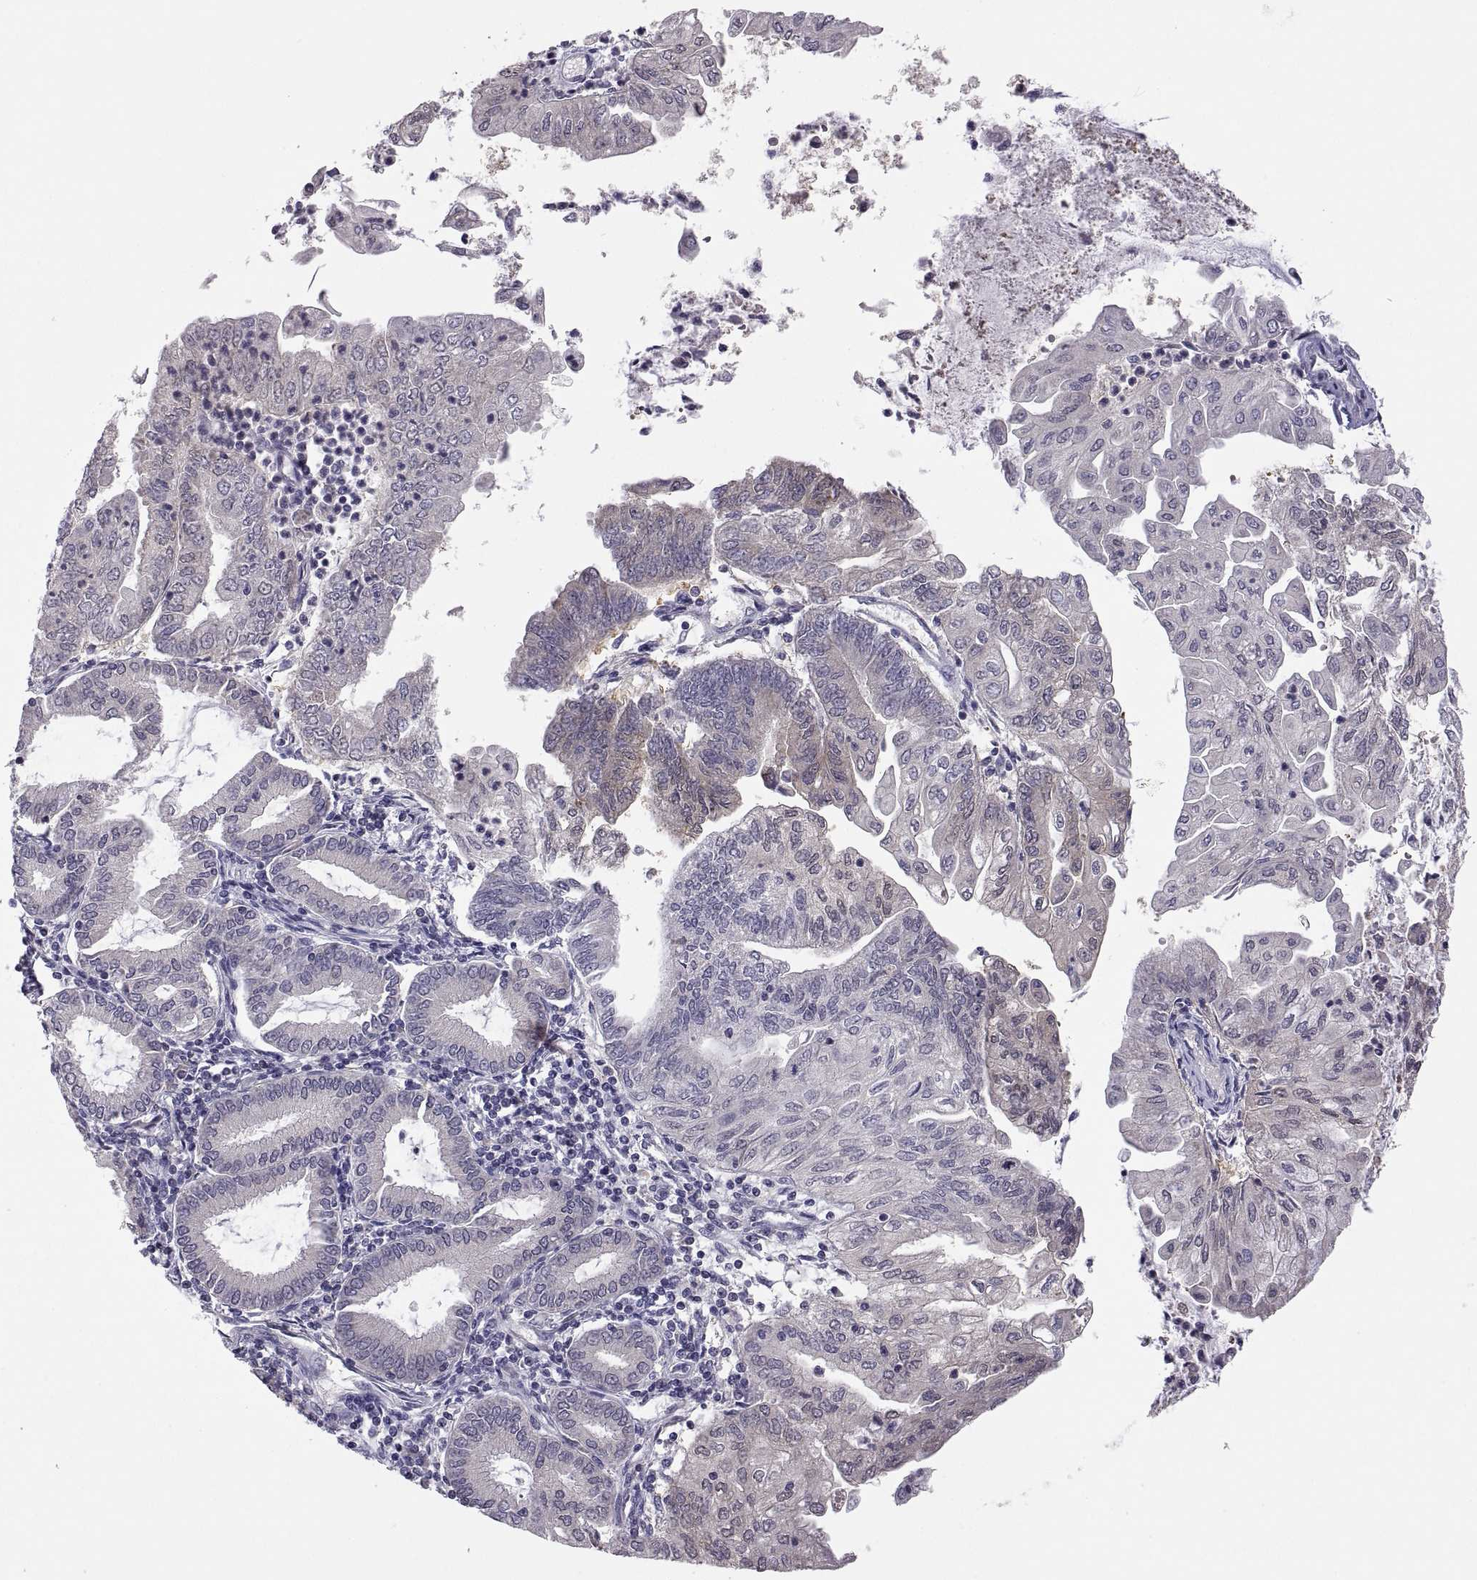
{"staining": {"intensity": "negative", "quantity": "none", "location": "none"}, "tissue": "endometrial cancer", "cell_type": "Tumor cells", "image_type": "cancer", "snomed": [{"axis": "morphology", "description": "Adenocarcinoma, NOS"}, {"axis": "topography", "description": "Endometrium"}], "caption": "Immunohistochemistry (IHC) histopathology image of human adenocarcinoma (endometrial) stained for a protein (brown), which exhibits no positivity in tumor cells.", "gene": "FGF9", "patient": {"sex": "female", "age": 55}}